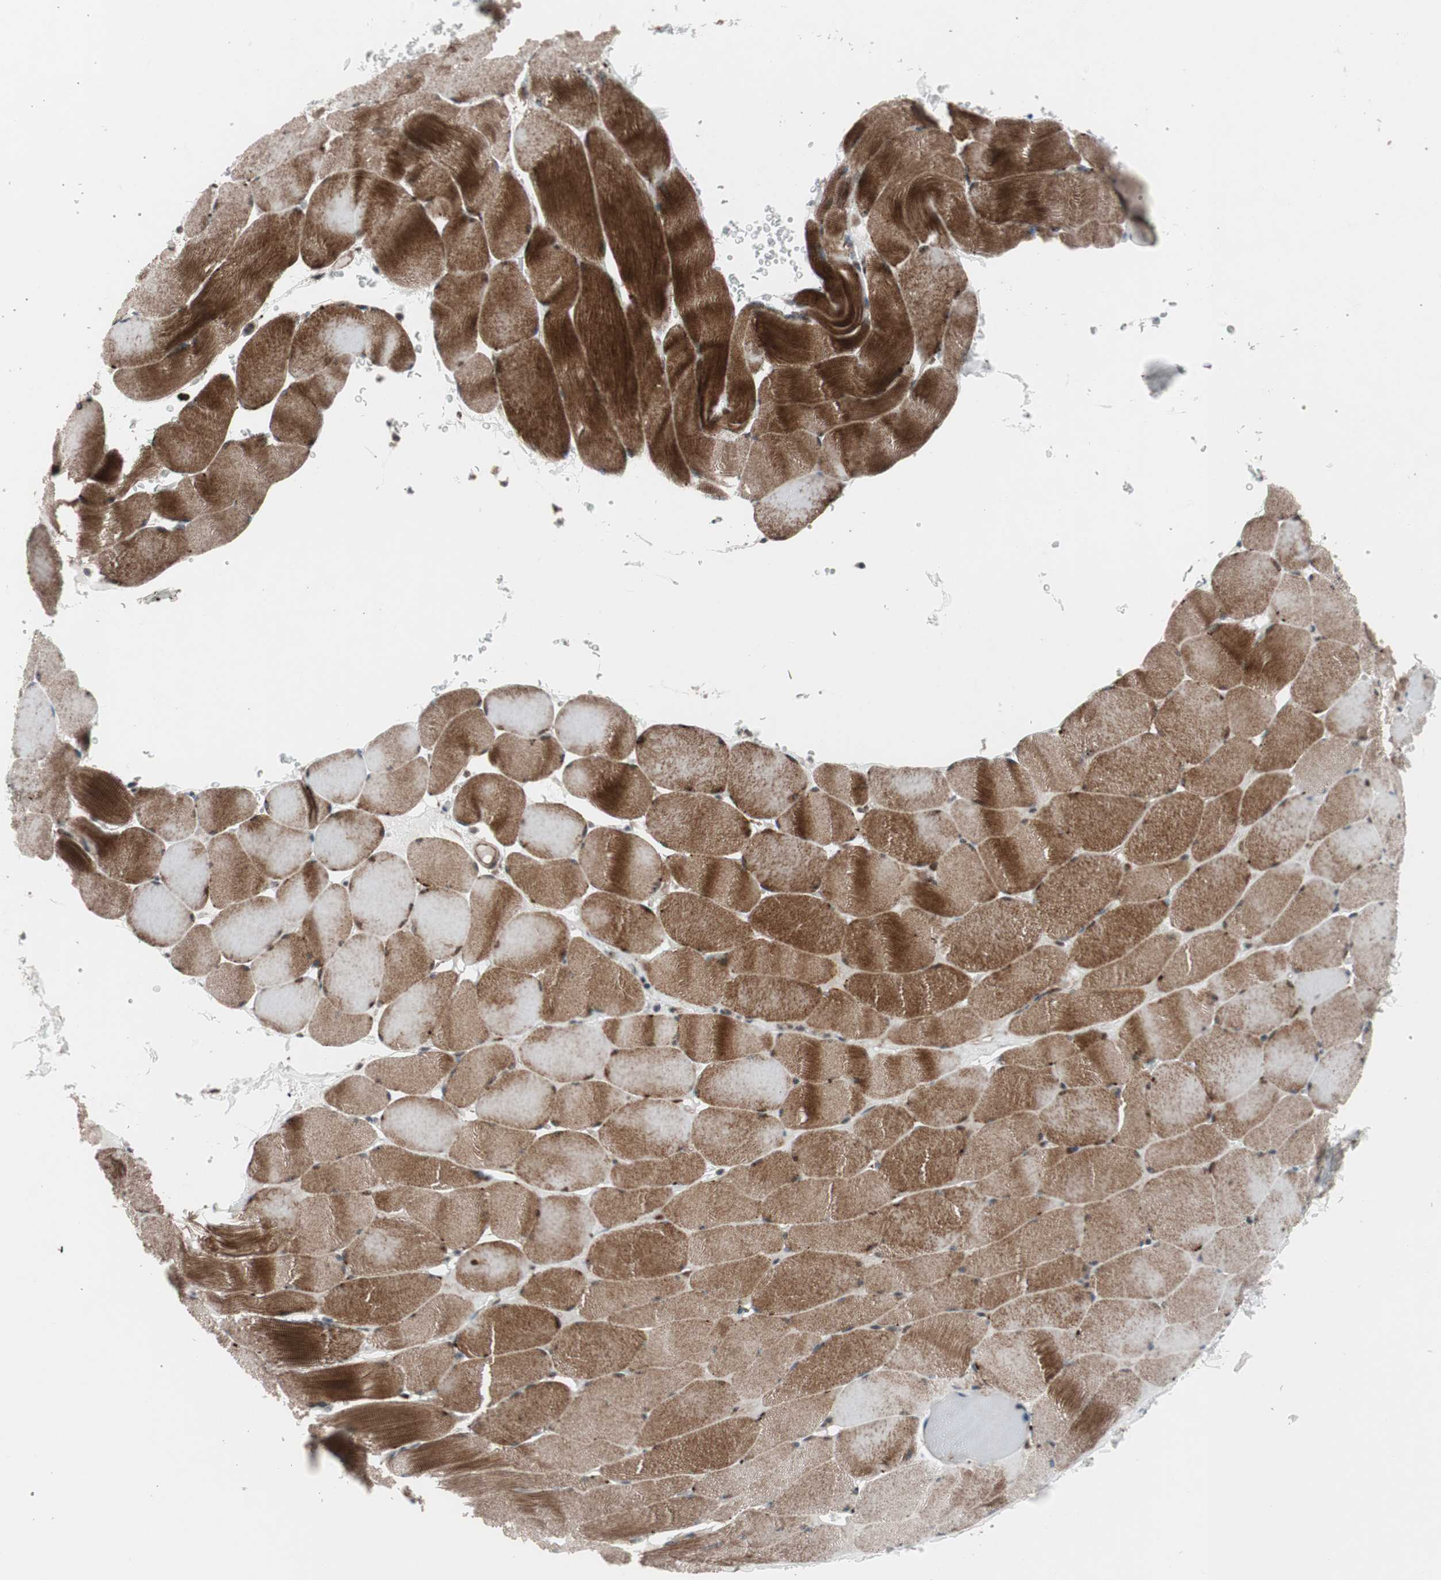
{"staining": {"intensity": "strong", "quantity": "25%-75%", "location": "cytoplasmic/membranous"}, "tissue": "skeletal muscle", "cell_type": "Myocytes", "image_type": "normal", "snomed": [{"axis": "morphology", "description": "Normal tissue, NOS"}, {"axis": "topography", "description": "Skeletal muscle"}], "caption": "Brown immunohistochemical staining in unremarkable human skeletal muscle displays strong cytoplasmic/membranous positivity in approximately 25%-75% of myocytes. (Brightfield microscopy of DAB IHC at high magnification).", "gene": "CCL14", "patient": {"sex": "male", "age": 62}}